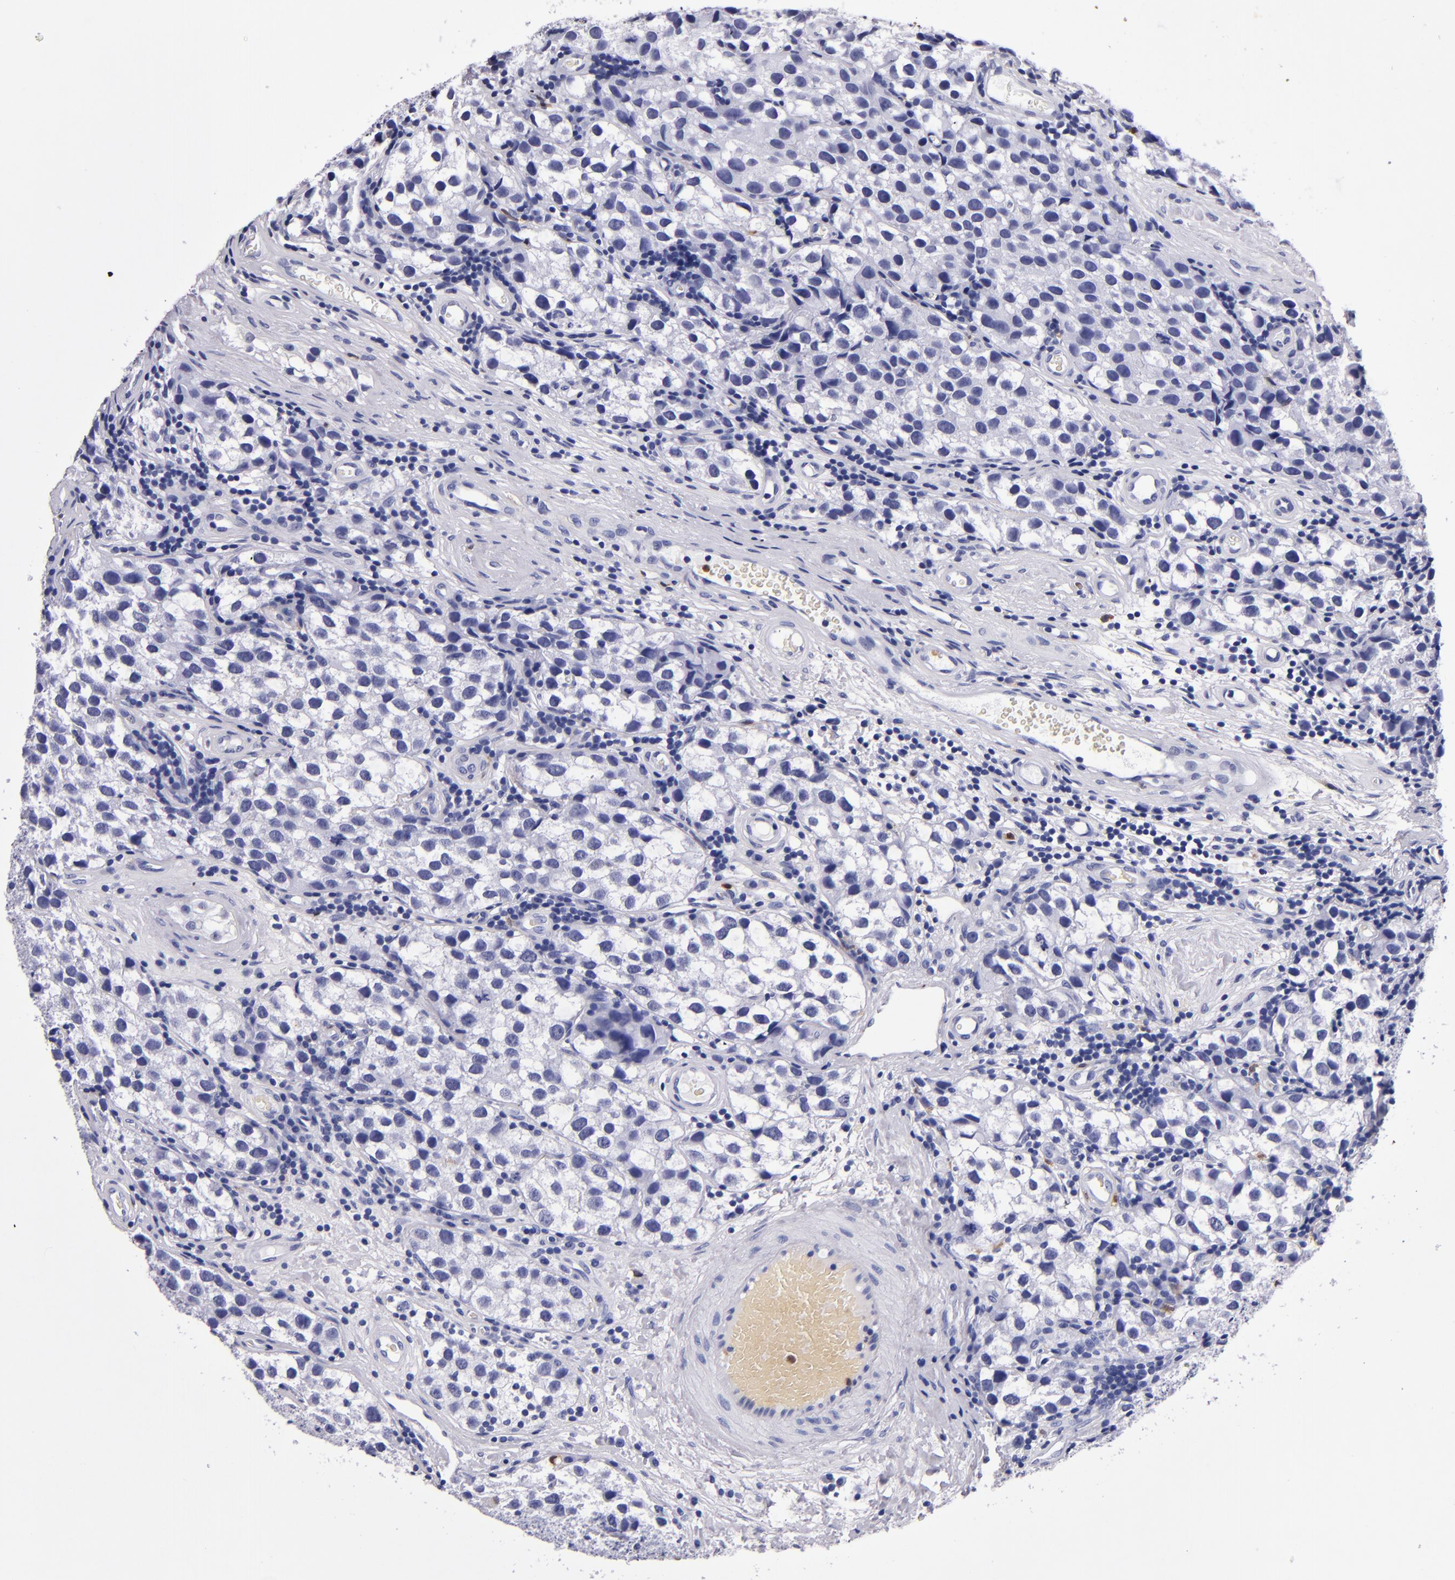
{"staining": {"intensity": "negative", "quantity": "none", "location": "none"}, "tissue": "testis cancer", "cell_type": "Tumor cells", "image_type": "cancer", "snomed": [{"axis": "morphology", "description": "Seminoma, NOS"}, {"axis": "topography", "description": "Testis"}], "caption": "This is a image of immunohistochemistry staining of seminoma (testis), which shows no expression in tumor cells.", "gene": "S100A8", "patient": {"sex": "male", "age": 39}}